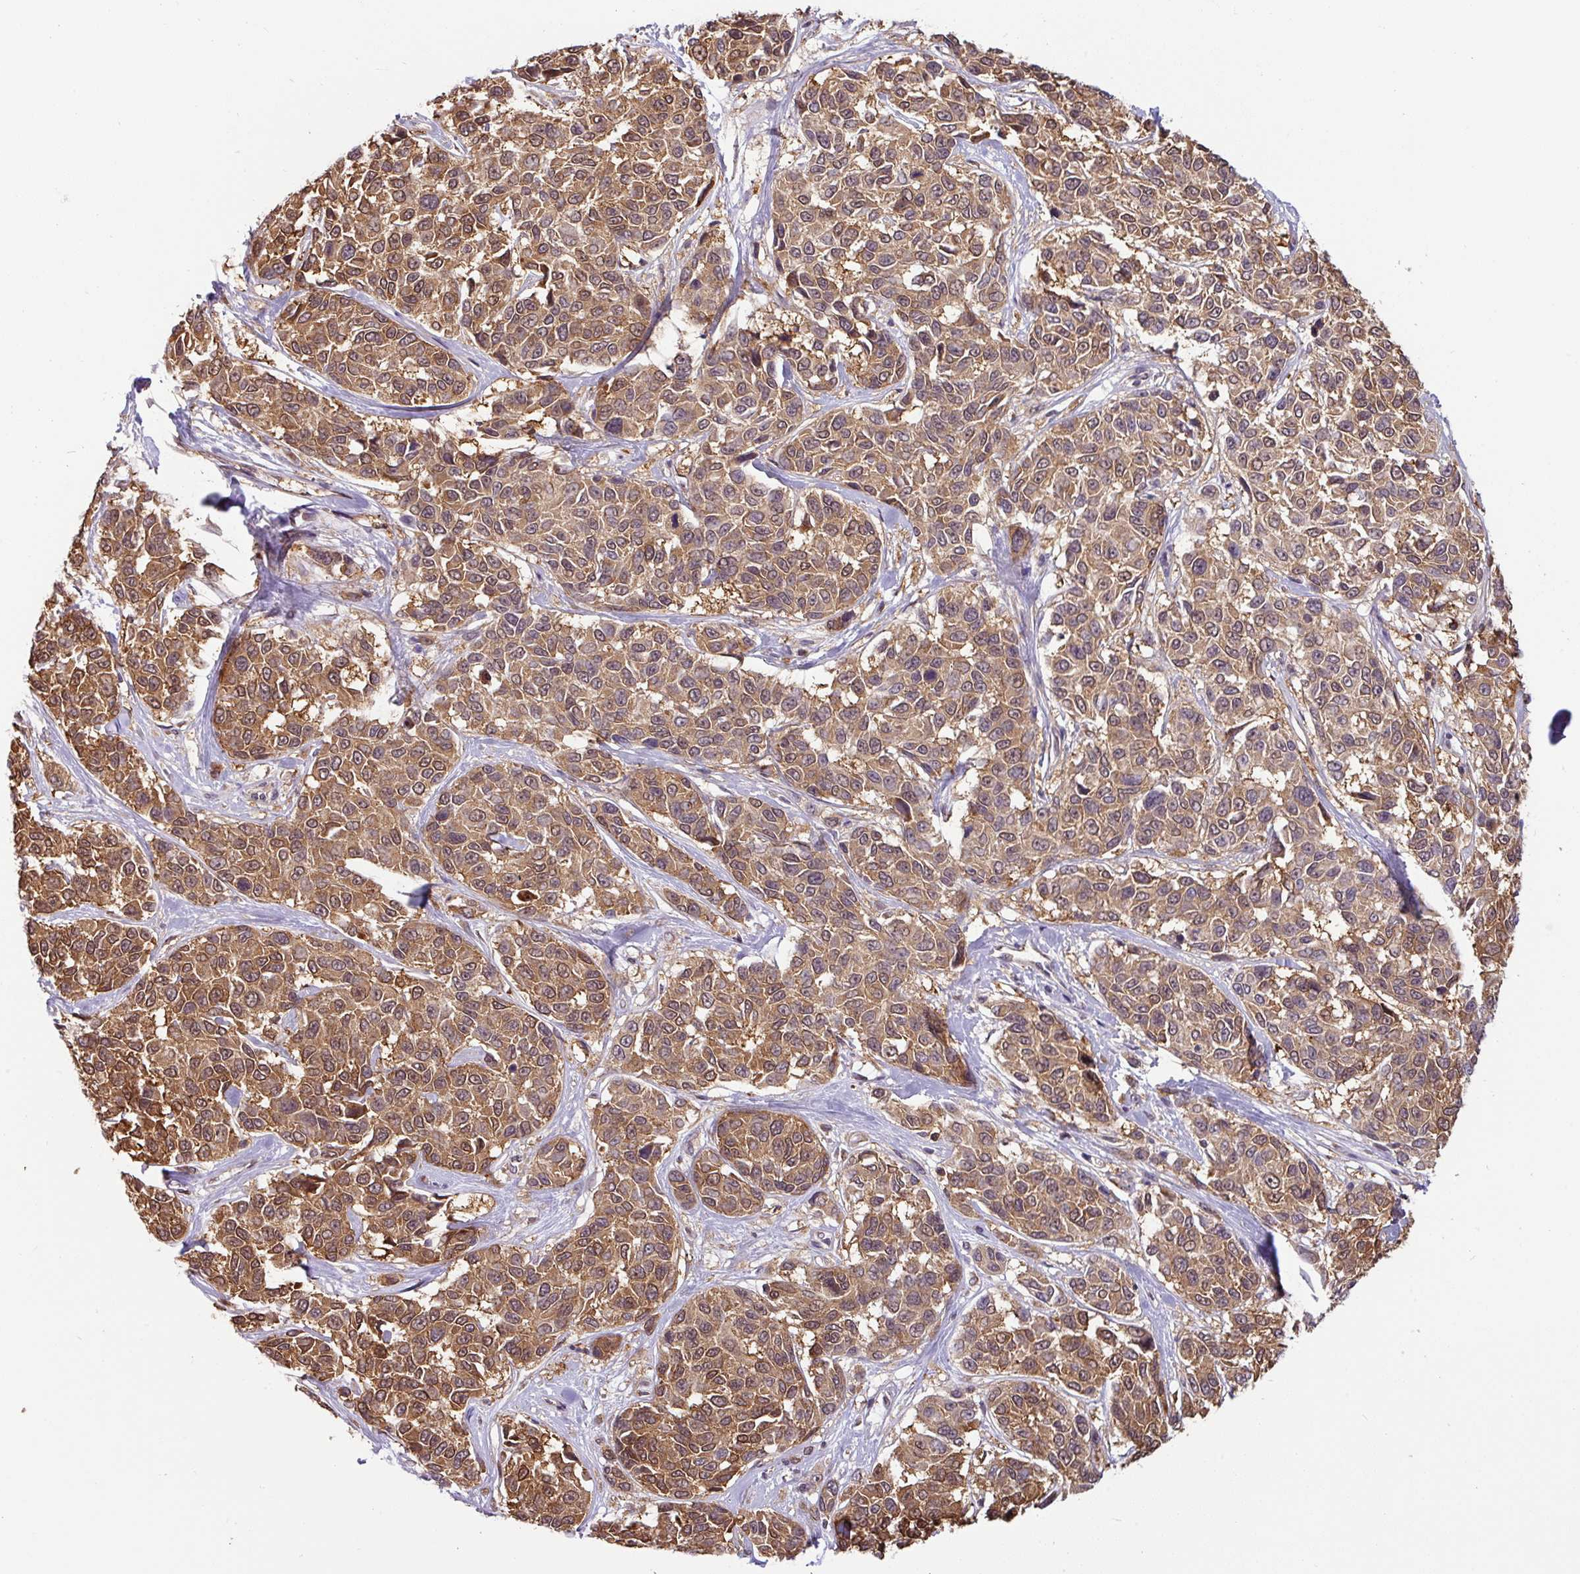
{"staining": {"intensity": "moderate", "quantity": ">75%", "location": "cytoplasmic/membranous,nuclear"}, "tissue": "melanoma", "cell_type": "Tumor cells", "image_type": "cancer", "snomed": [{"axis": "morphology", "description": "Malignant melanoma, NOS"}, {"axis": "topography", "description": "Skin"}], "caption": "The immunohistochemical stain highlights moderate cytoplasmic/membranous and nuclear positivity in tumor cells of malignant melanoma tissue.", "gene": "SHB", "patient": {"sex": "female", "age": 66}}